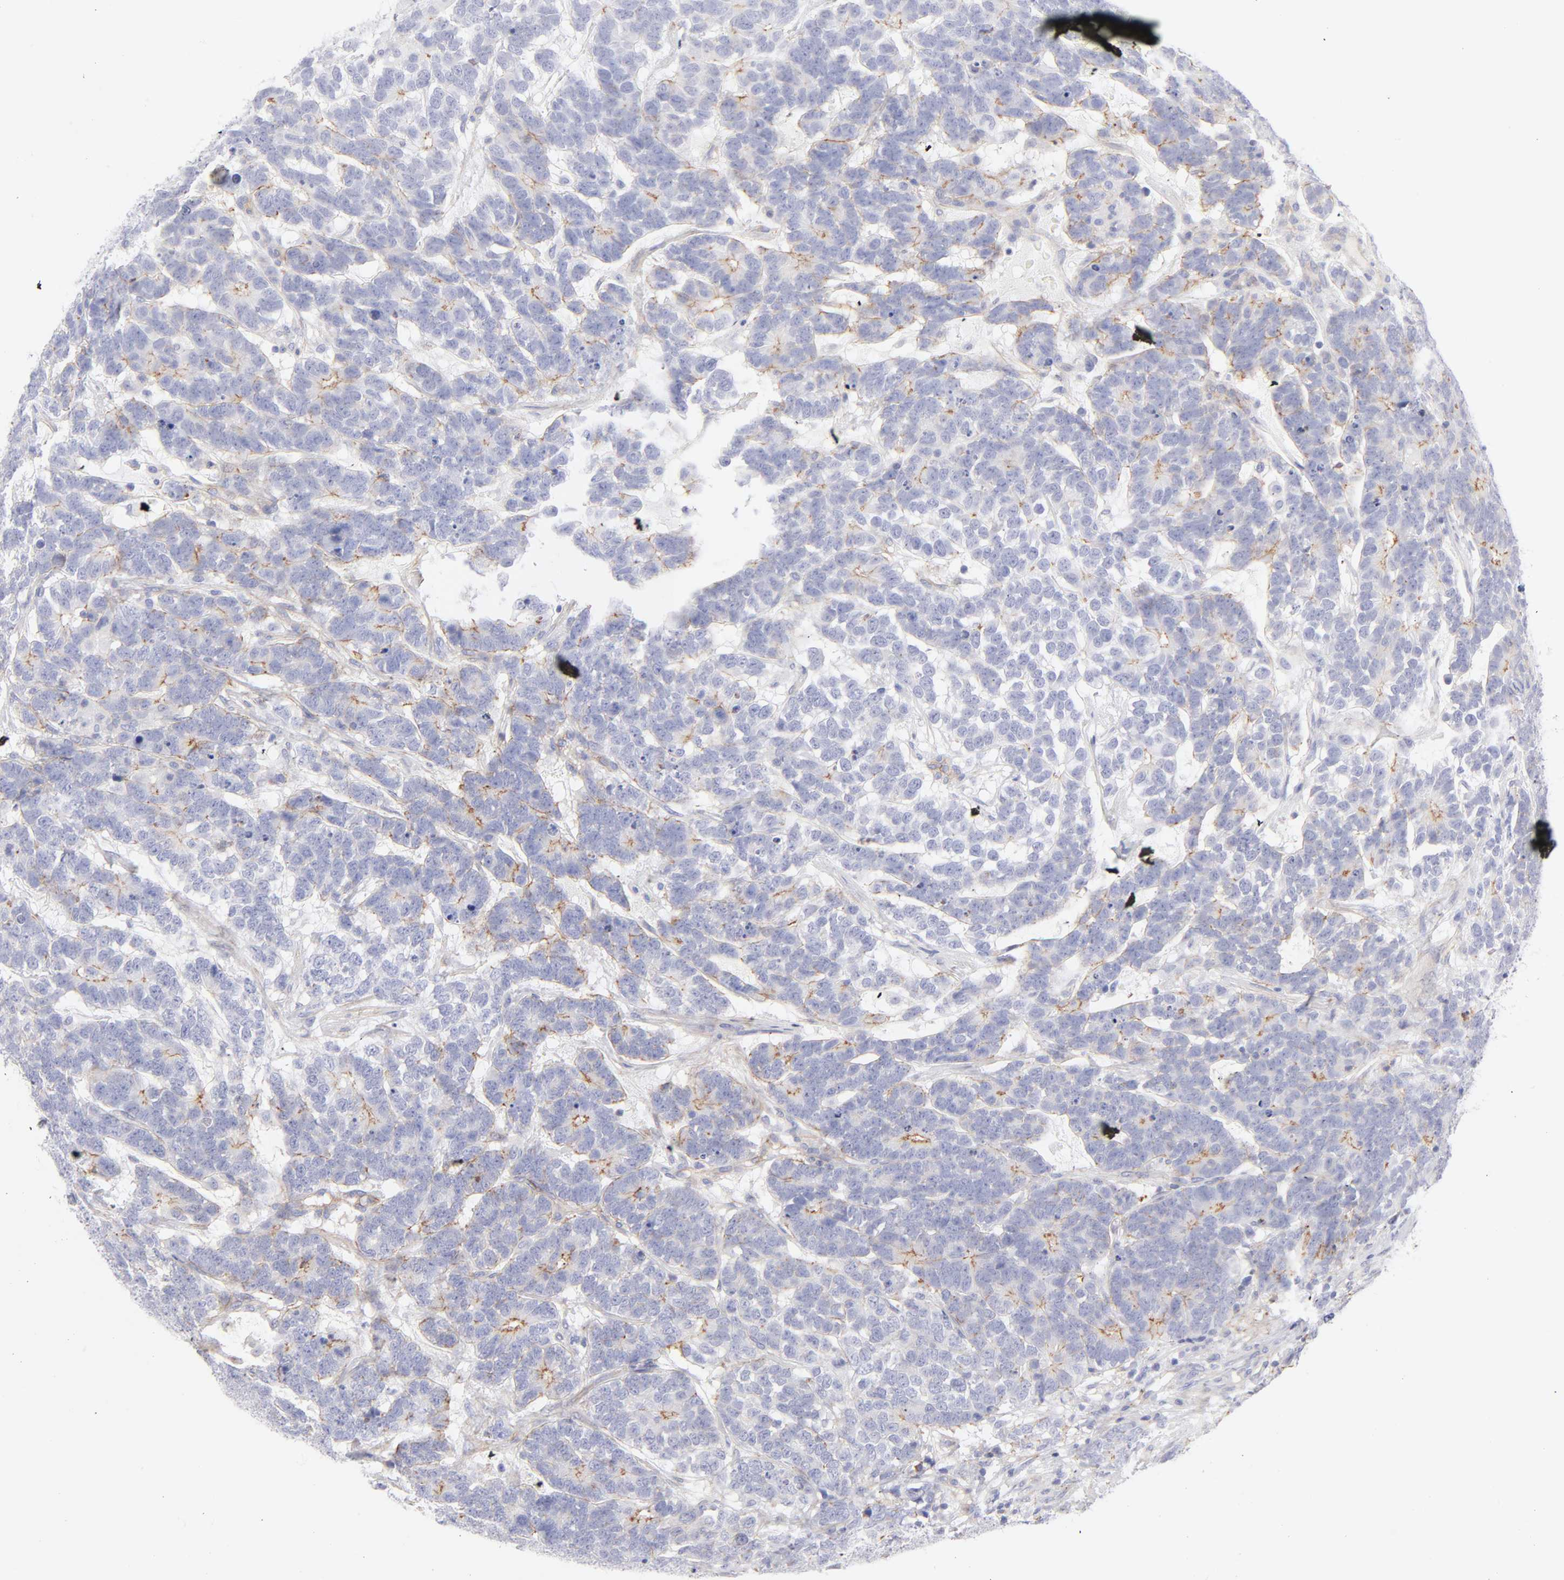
{"staining": {"intensity": "weak", "quantity": "<25%", "location": "cytoplasmic/membranous"}, "tissue": "testis cancer", "cell_type": "Tumor cells", "image_type": "cancer", "snomed": [{"axis": "morphology", "description": "Carcinoma, Embryonal, NOS"}, {"axis": "topography", "description": "Testis"}], "caption": "DAB immunohistochemical staining of embryonal carcinoma (testis) demonstrates no significant expression in tumor cells.", "gene": "ACTA2", "patient": {"sex": "male", "age": 26}}